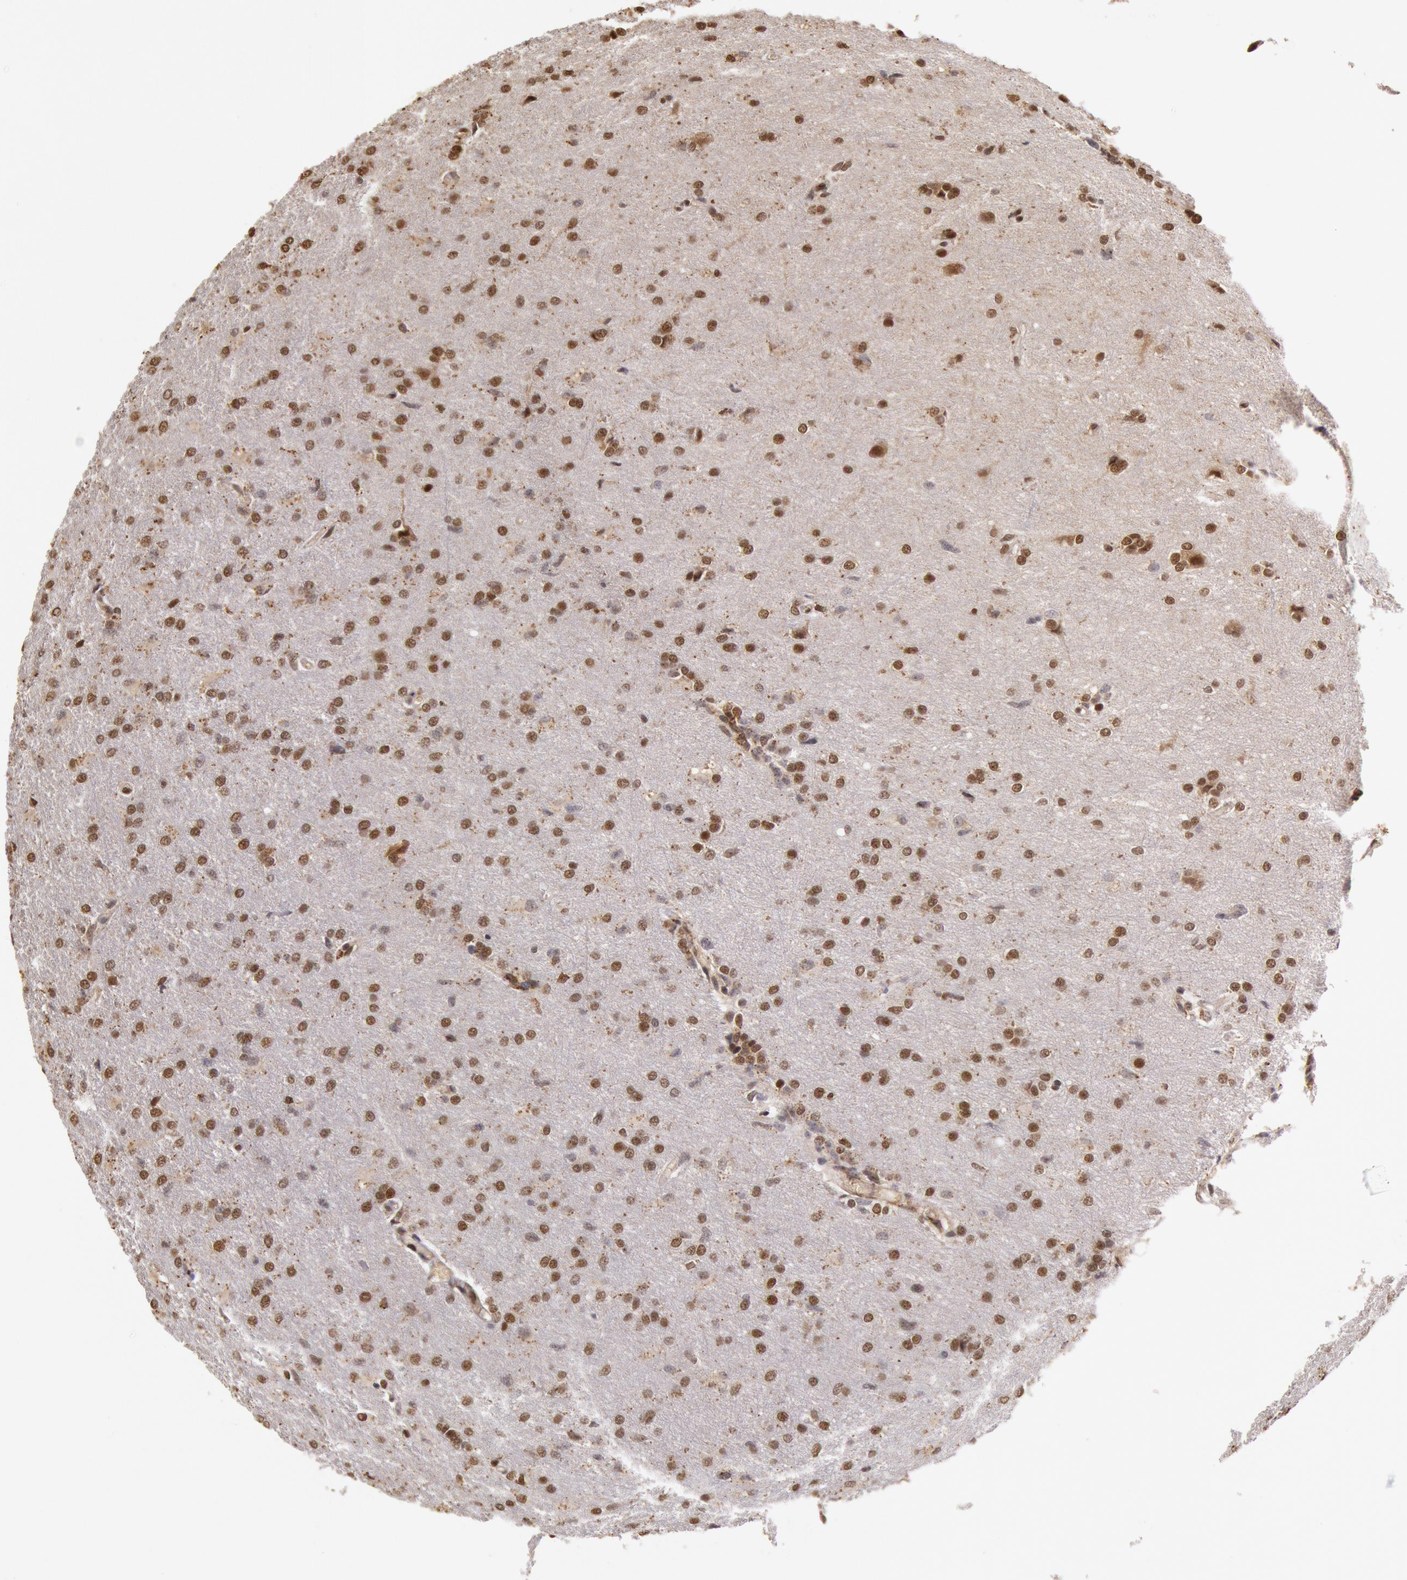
{"staining": {"intensity": "moderate", "quantity": ">75%", "location": "nuclear"}, "tissue": "glioma", "cell_type": "Tumor cells", "image_type": "cancer", "snomed": [{"axis": "morphology", "description": "Glioma, malignant, High grade"}, {"axis": "topography", "description": "Brain"}], "caption": "A micrograph of human glioma stained for a protein shows moderate nuclear brown staining in tumor cells. The staining is performed using DAB brown chromogen to label protein expression. The nuclei are counter-stained blue using hematoxylin.", "gene": "LIG4", "patient": {"sex": "male", "age": 68}}